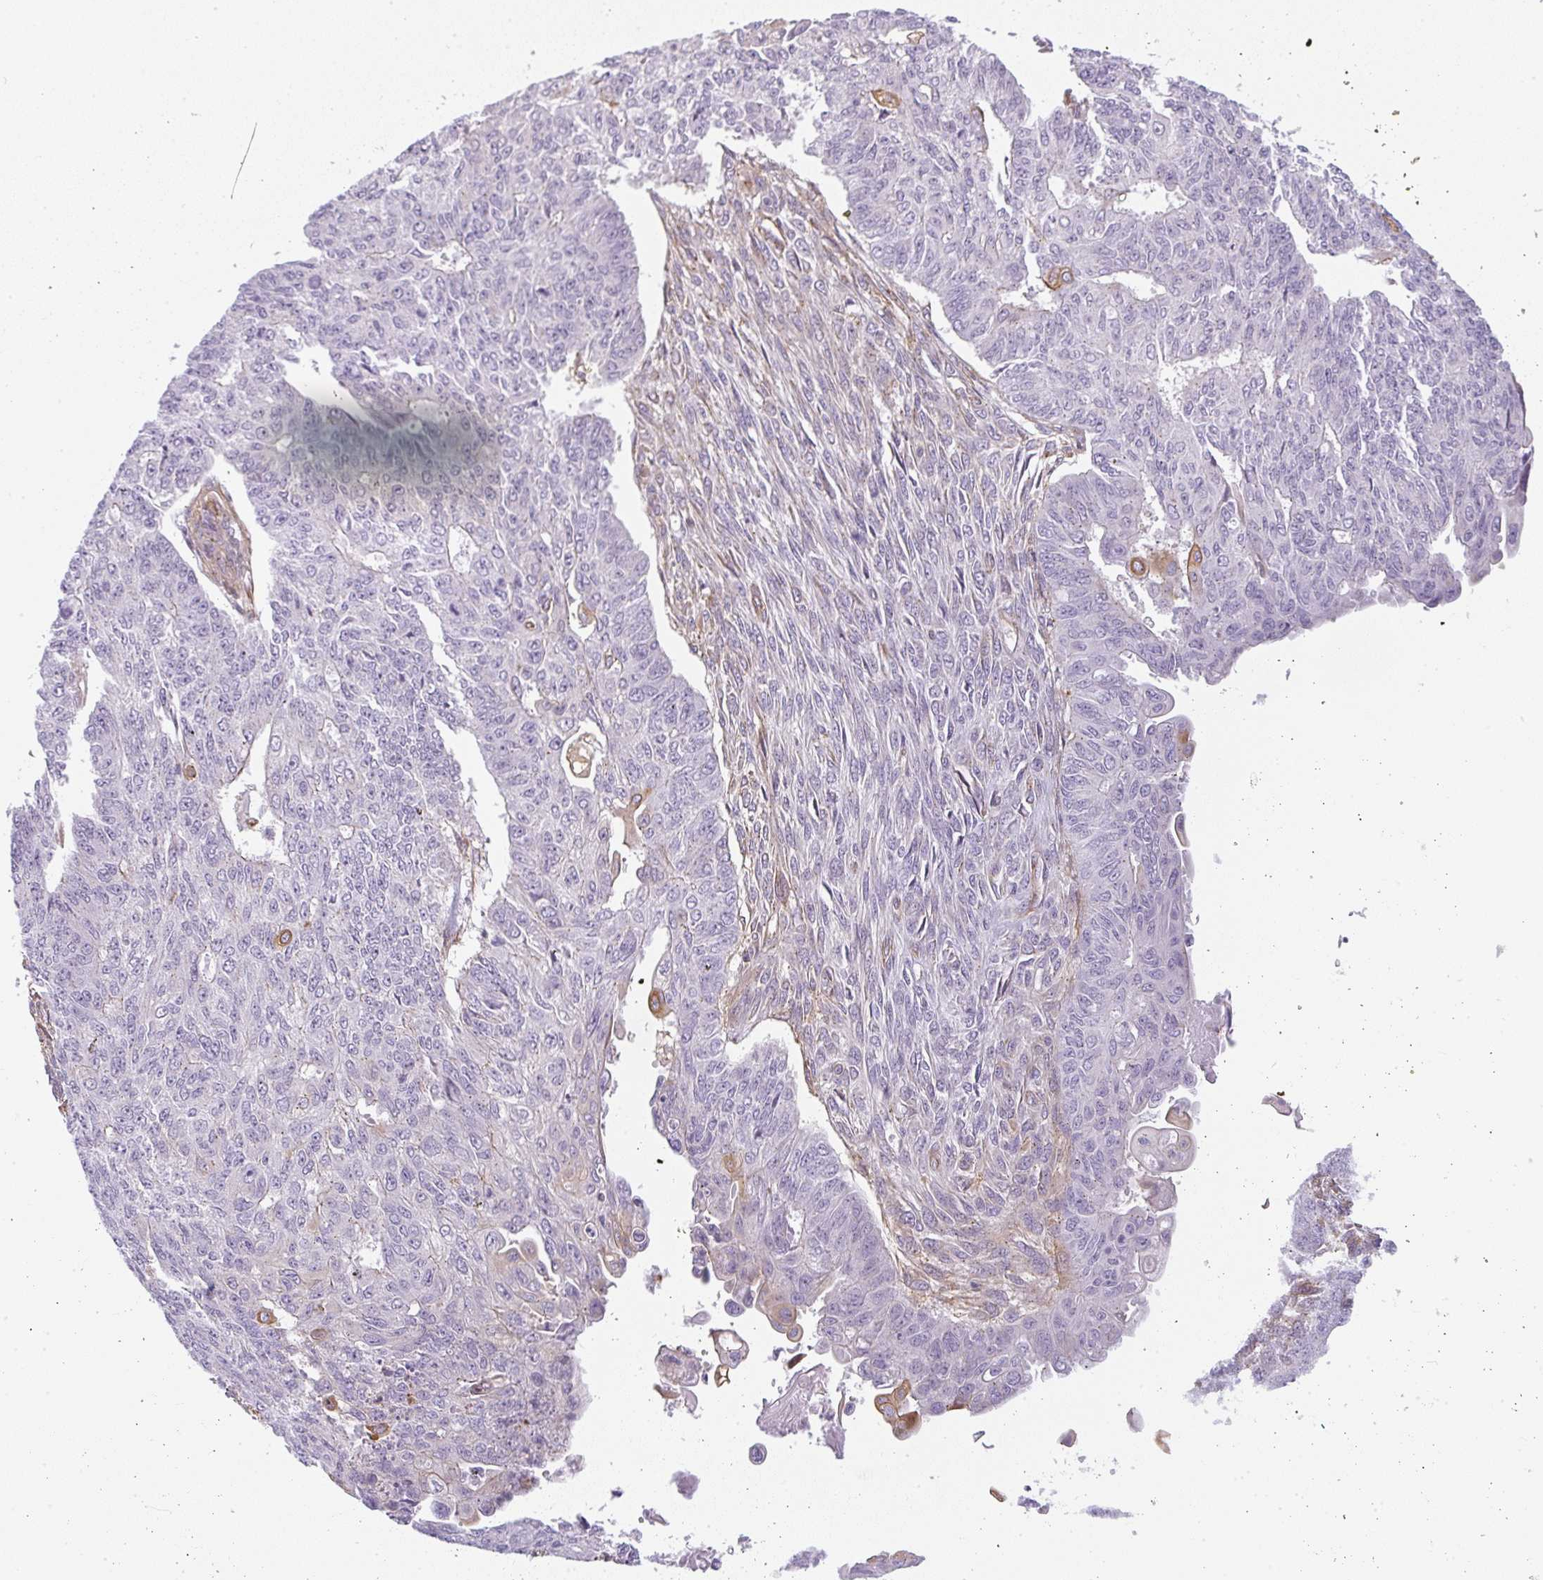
{"staining": {"intensity": "negative", "quantity": "none", "location": "none"}, "tissue": "endometrial cancer", "cell_type": "Tumor cells", "image_type": "cancer", "snomed": [{"axis": "morphology", "description": "Adenocarcinoma, NOS"}, {"axis": "topography", "description": "Endometrium"}], "caption": "High magnification brightfield microscopy of endometrial cancer stained with DAB (brown) and counterstained with hematoxylin (blue): tumor cells show no significant positivity. (DAB immunohistochemistry visualized using brightfield microscopy, high magnification).", "gene": "SULF1", "patient": {"sex": "female", "age": 32}}